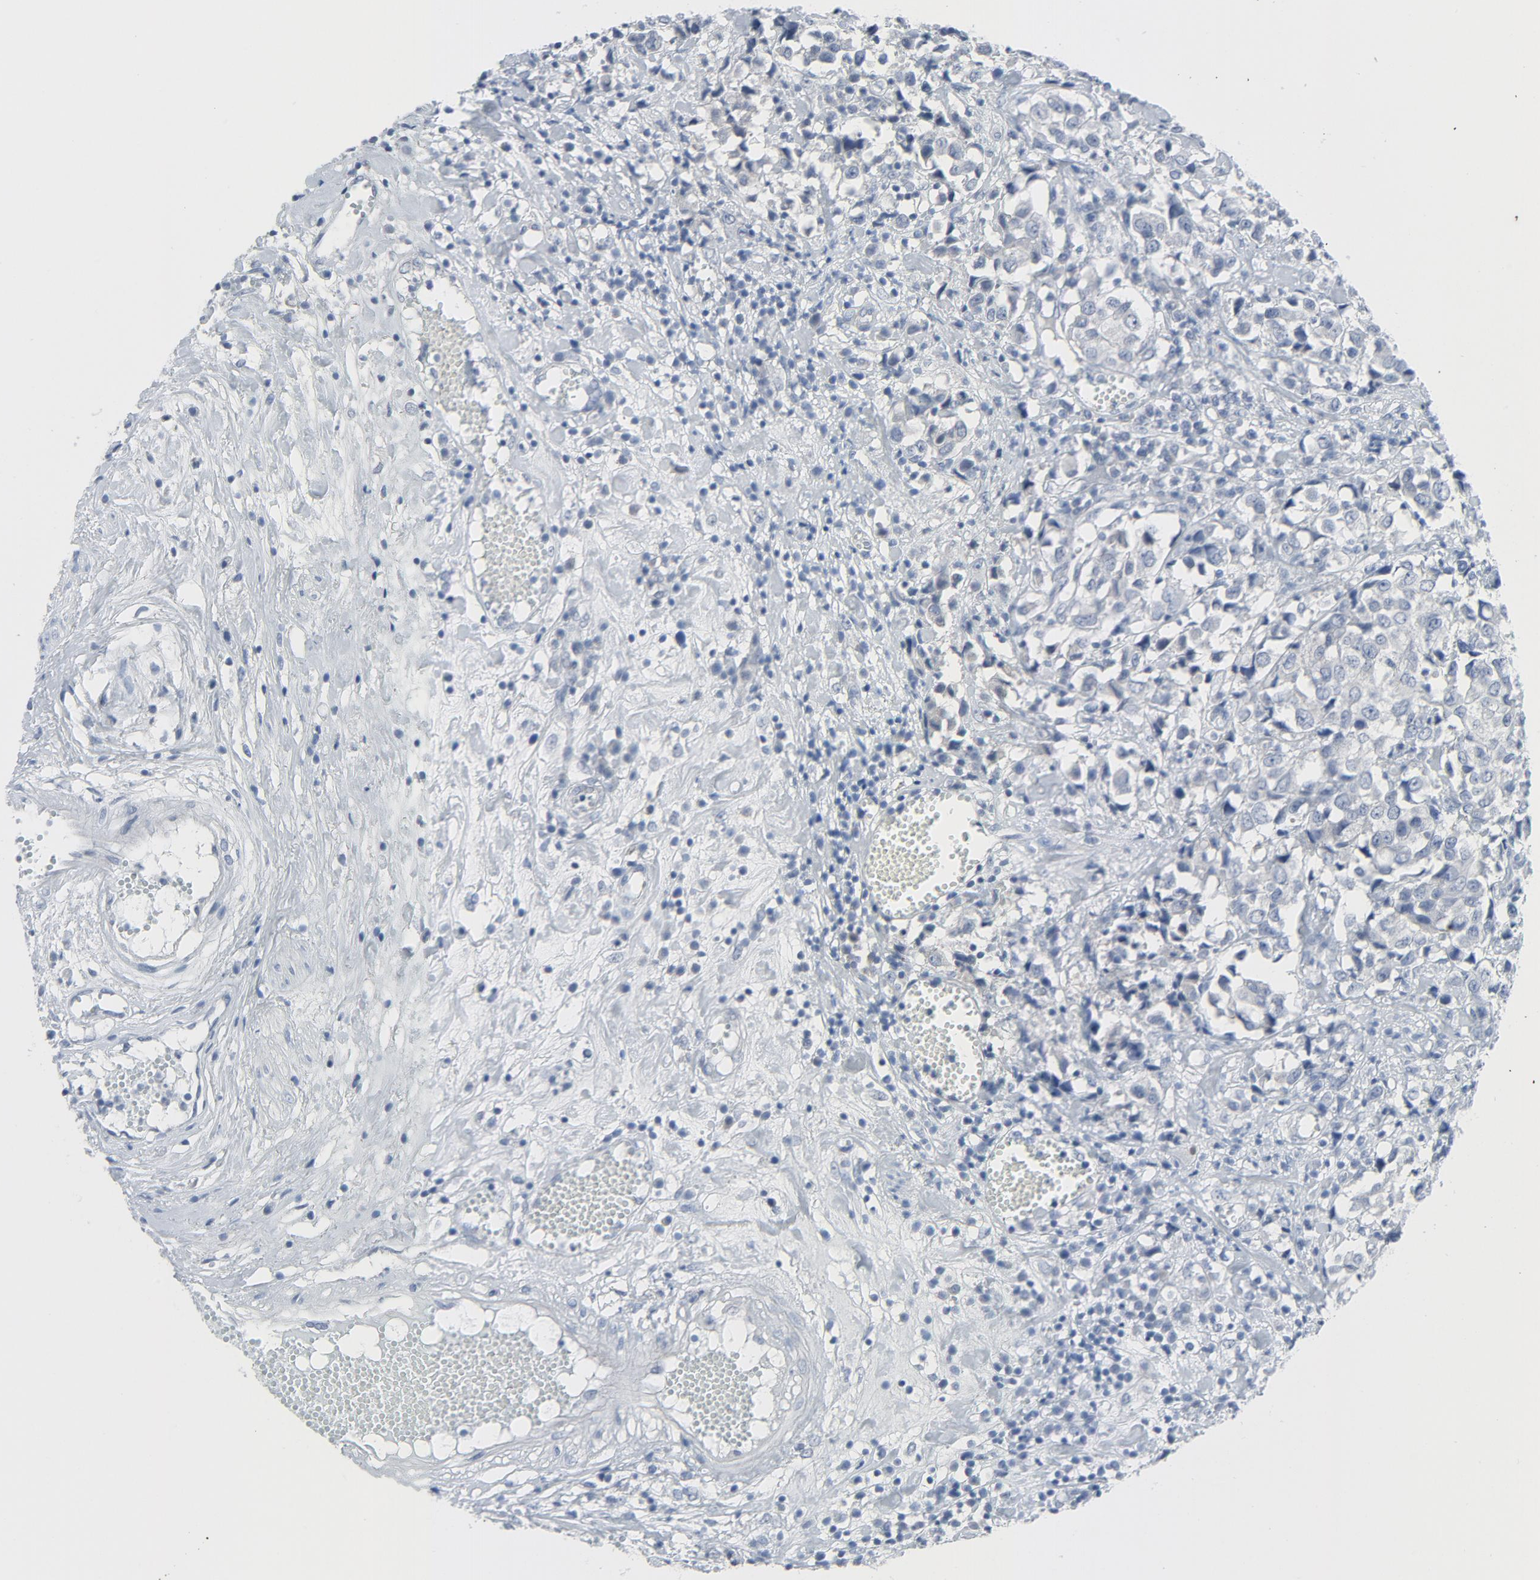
{"staining": {"intensity": "negative", "quantity": "none", "location": "none"}, "tissue": "urothelial cancer", "cell_type": "Tumor cells", "image_type": "cancer", "snomed": [{"axis": "morphology", "description": "Urothelial carcinoma, High grade"}, {"axis": "topography", "description": "Urinary bladder"}], "caption": "Urothelial carcinoma (high-grade) was stained to show a protein in brown. There is no significant positivity in tumor cells. (DAB IHC, high magnification).", "gene": "TSG101", "patient": {"sex": "female", "age": 75}}